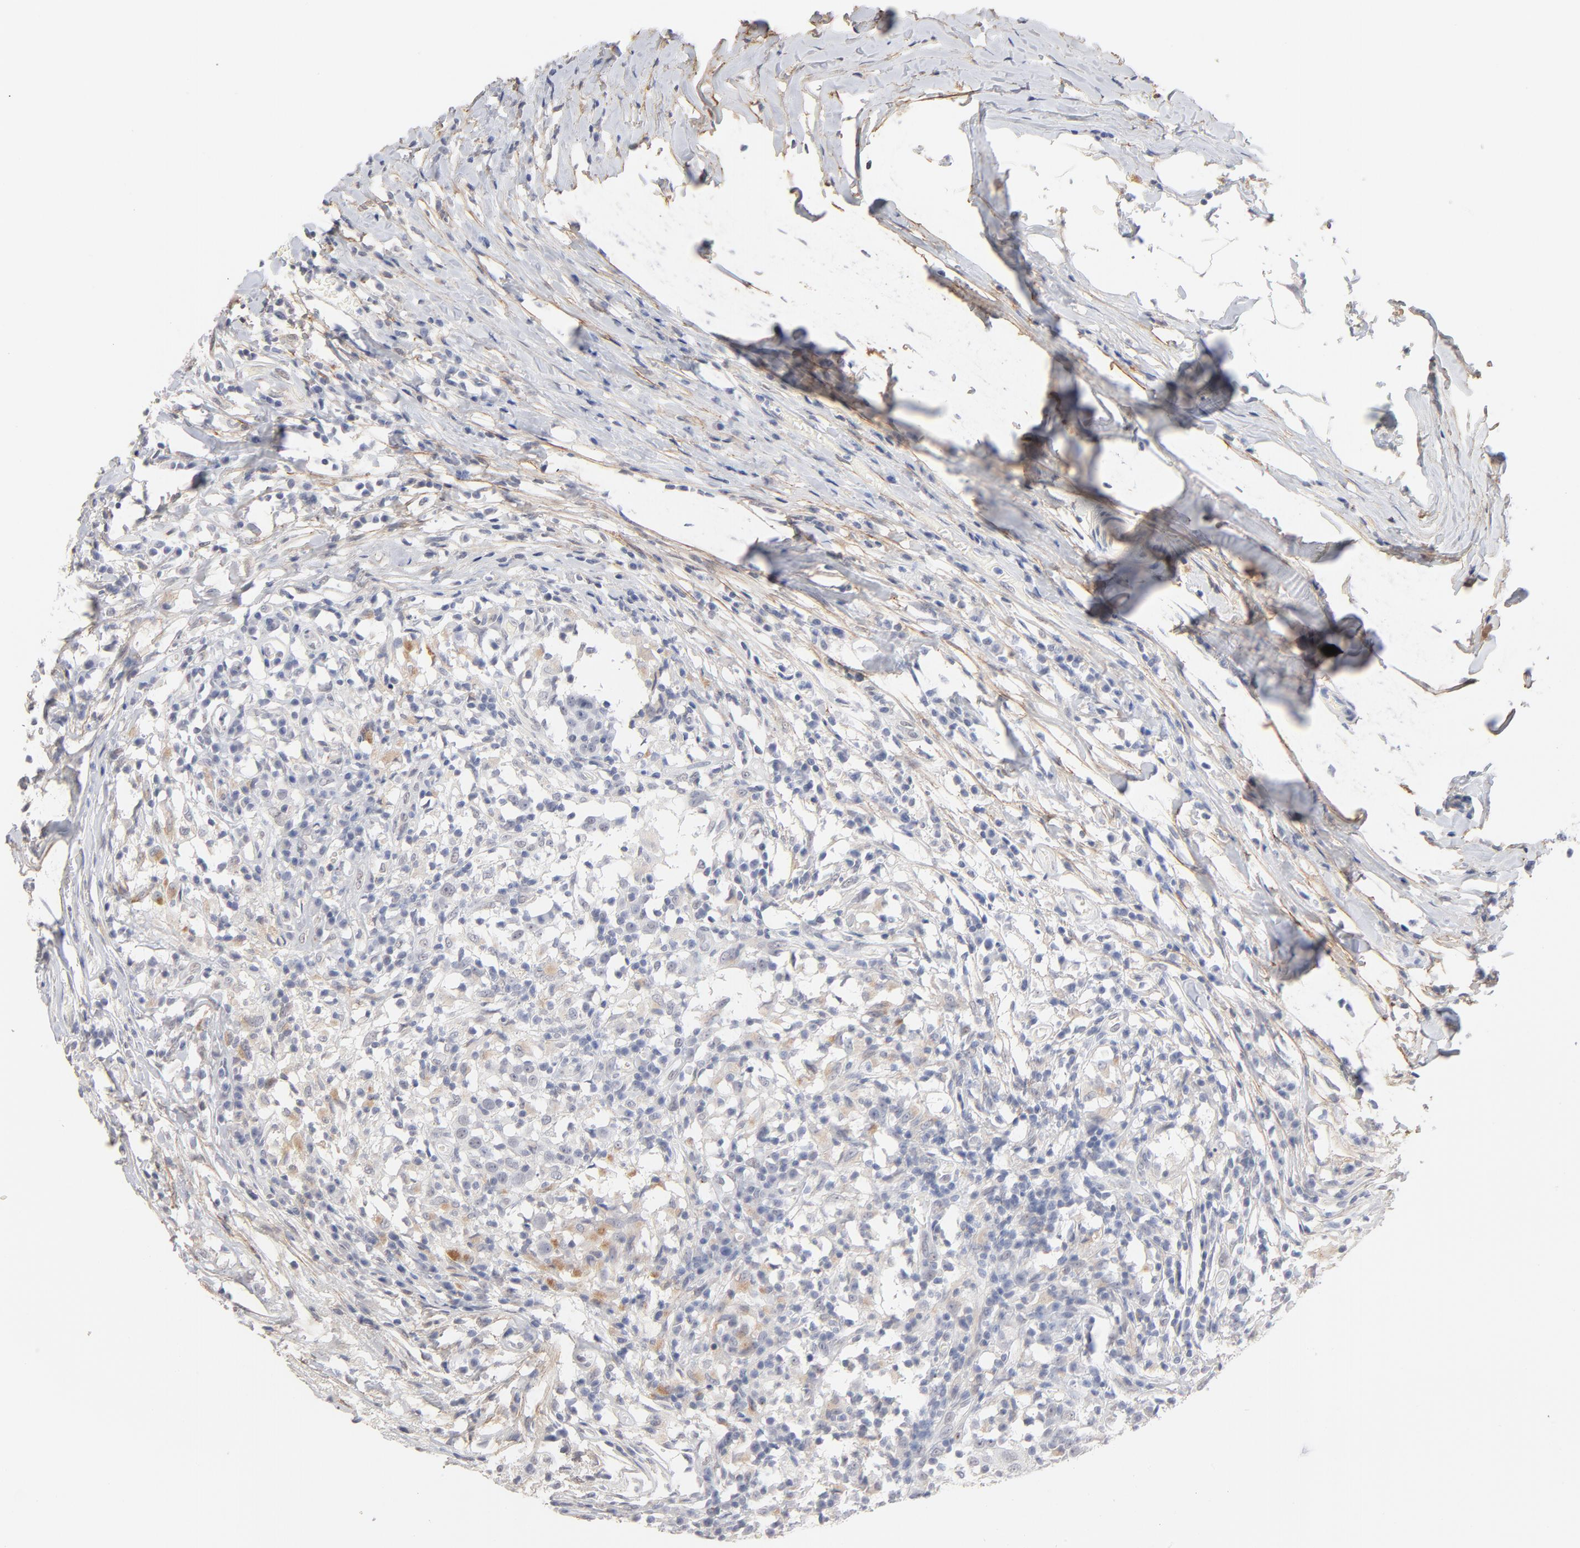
{"staining": {"intensity": "negative", "quantity": "none", "location": "none"}, "tissue": "head and neck cancer", "cell_type": "Tumor cells", "image_type": "cancer", "snomed": [{"axis": "morphology", "description": "Adenocarcinoma, NOS"}, {"axis": "topography", "description": "Salivary gland"}, {"axis": "topography", "description": "Head-Neck"}], "caption": "Protein analysis of head and neck cancer demonstrates no significant positivity in tumor cells.", "gene": "LTBP2", "patient": {"sex": "female", "age": 65}}